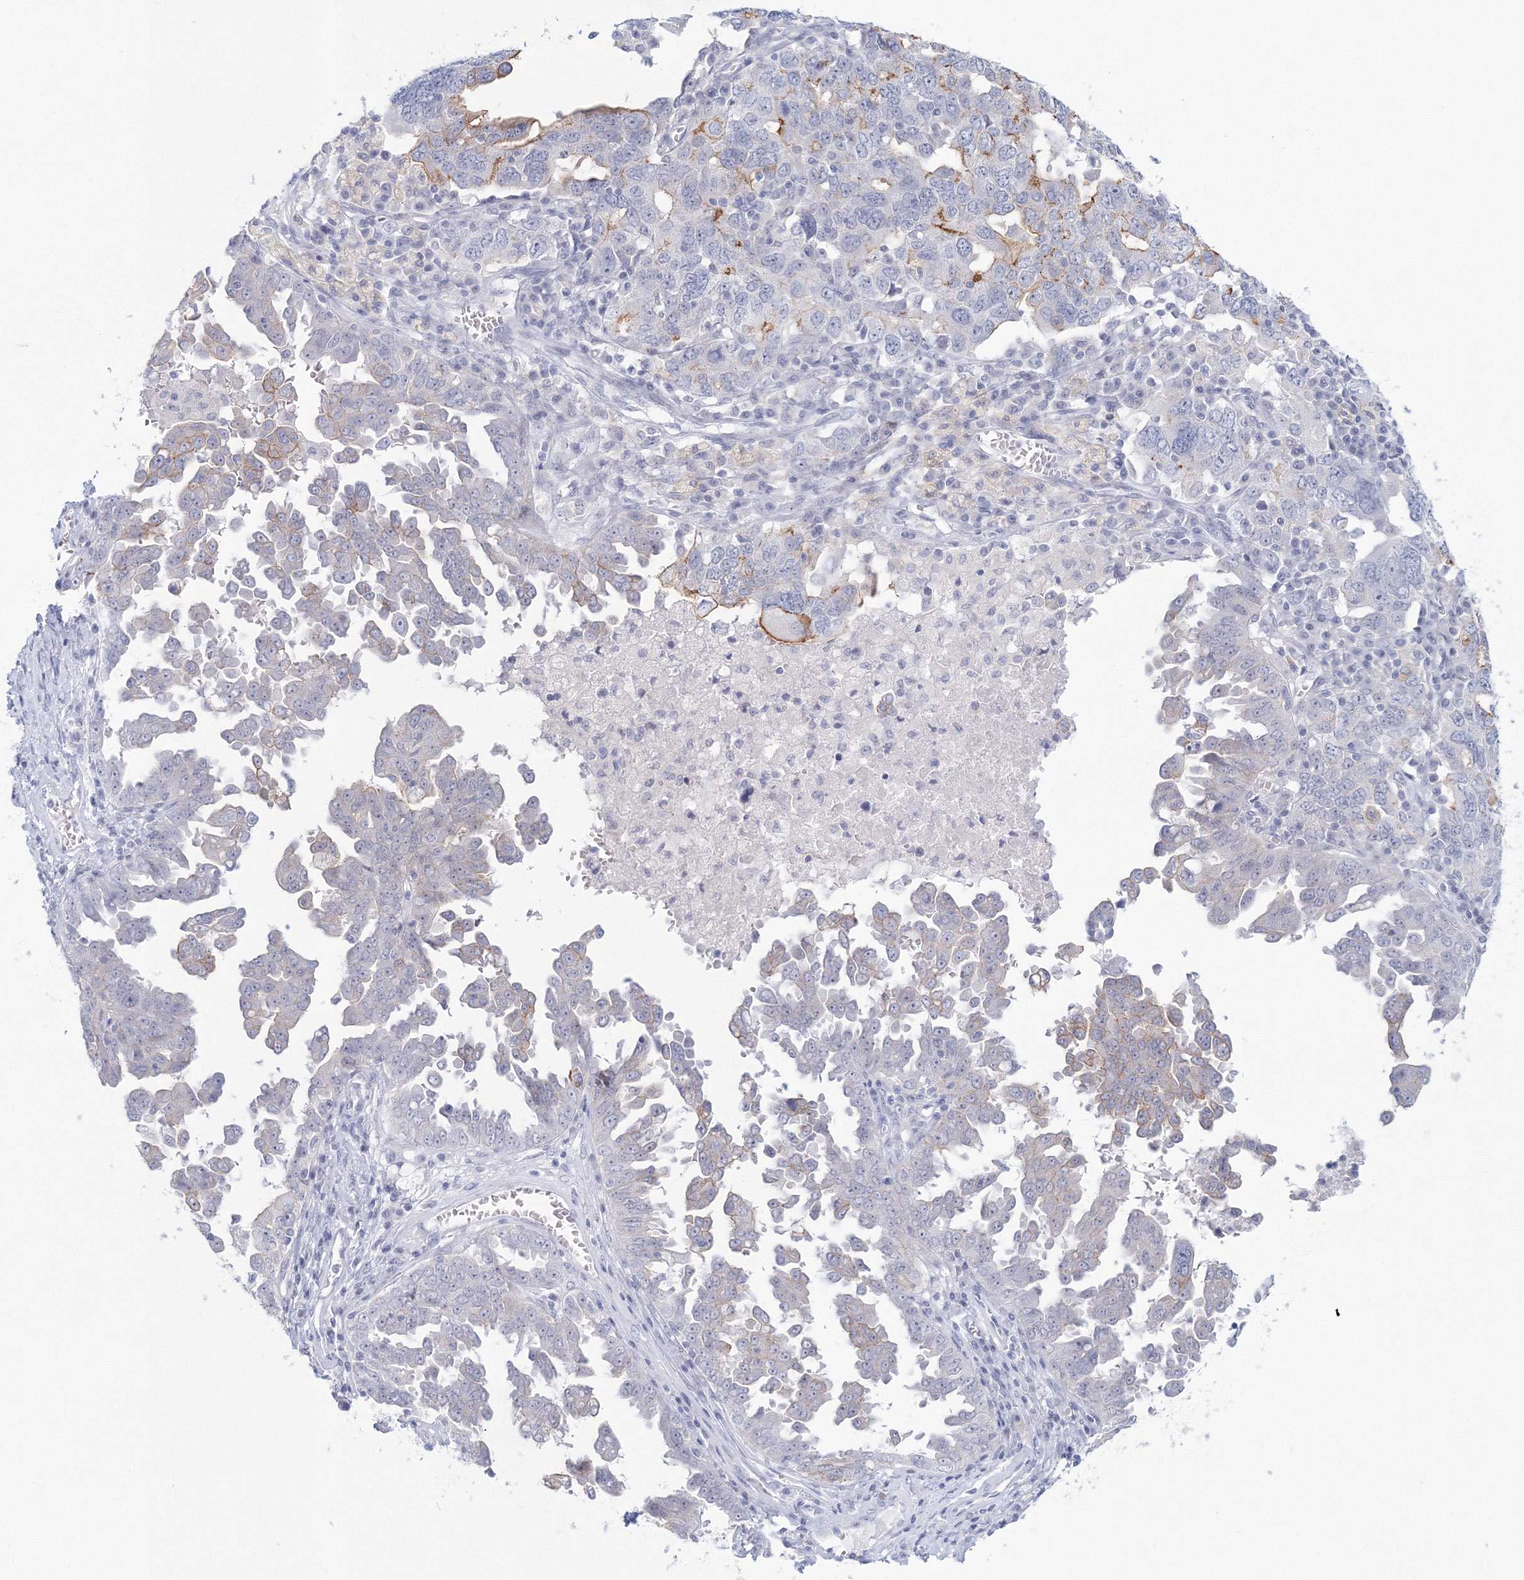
{"staining": {"intensity": "moderate", "quantity": "<25%", "location": "cytoplasmic/membranous"}, "tissue": "ovarian cancer", "cell_type": "Tumor cells", "image_type": "cancer", "snomed": [{"axis": "morphology", "description": "Carcinoma, endometroid"}, {"axis": "topography", "description": "Ovary"}], "caption": "Ovarian cancer (endometroid carcinoma) stained with DAB immunohistochemistry demonstrates low levels of moderate cytoplasmic/membranous positivity in about <25% of tumor cells.", "gene": "VSIG1", "patient": {"sex": "female", "age": 62}}